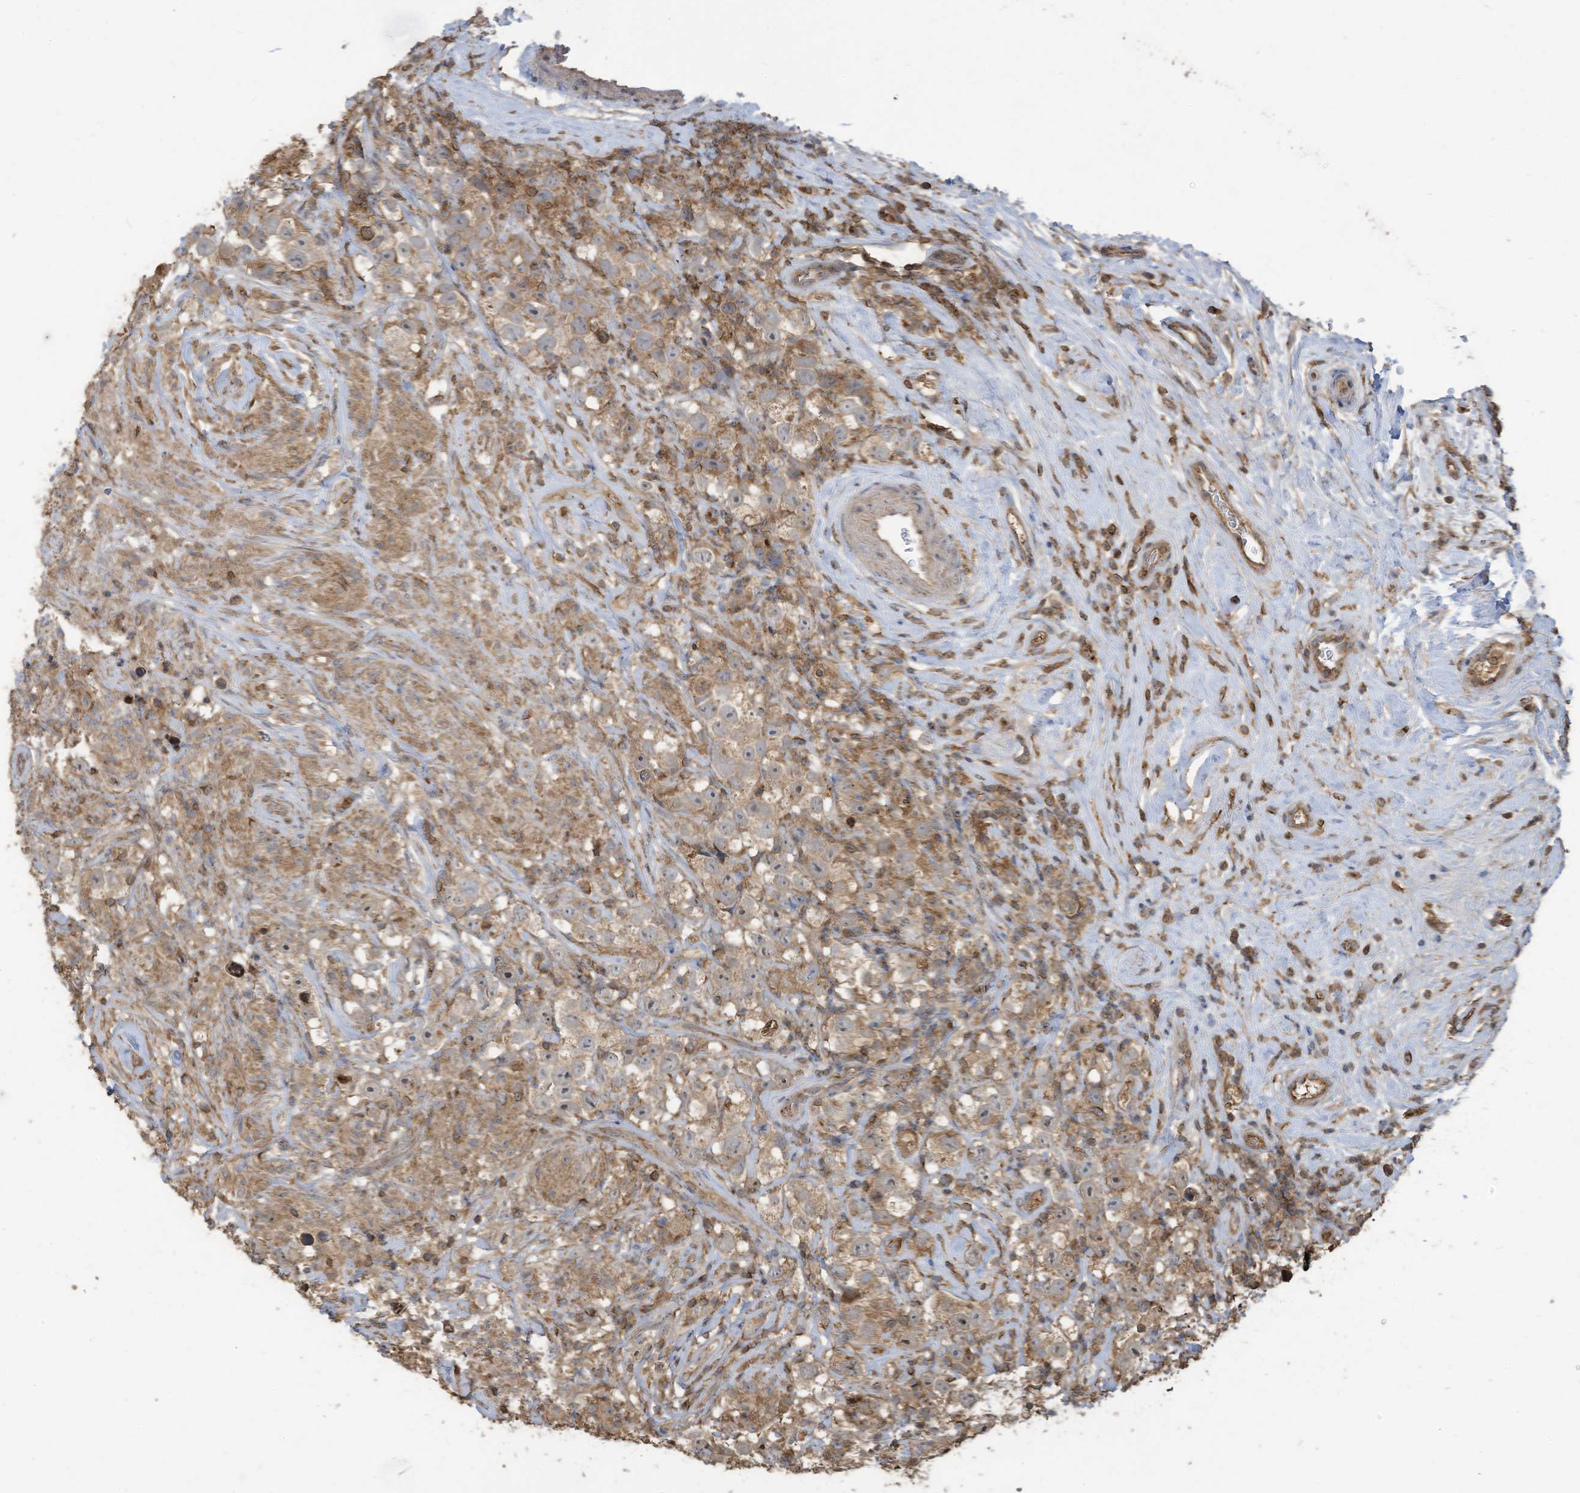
{"staining": {"intensity": "weak", "quantity": ">75%", "location": "cytoplasmic/membranous"}, "tissue": "testis cancer", "cell_type": "Tumor cells", "image_type": "cancer", "snomed": [{"axis": "morphology", "description": "Seminoma, NOS"}, {"axis": "topography", "description": "Testis"}], "caption": "Immunohistochemistry (DAB (3,3'-diaminobenzidine)) staining of testis seminoma exhibits weak cytoplasmic/membranous protein positivity in approximately >75% of tumor cells.", "gene": "COX10", "patient": {"sex": "male", "age": 49}}